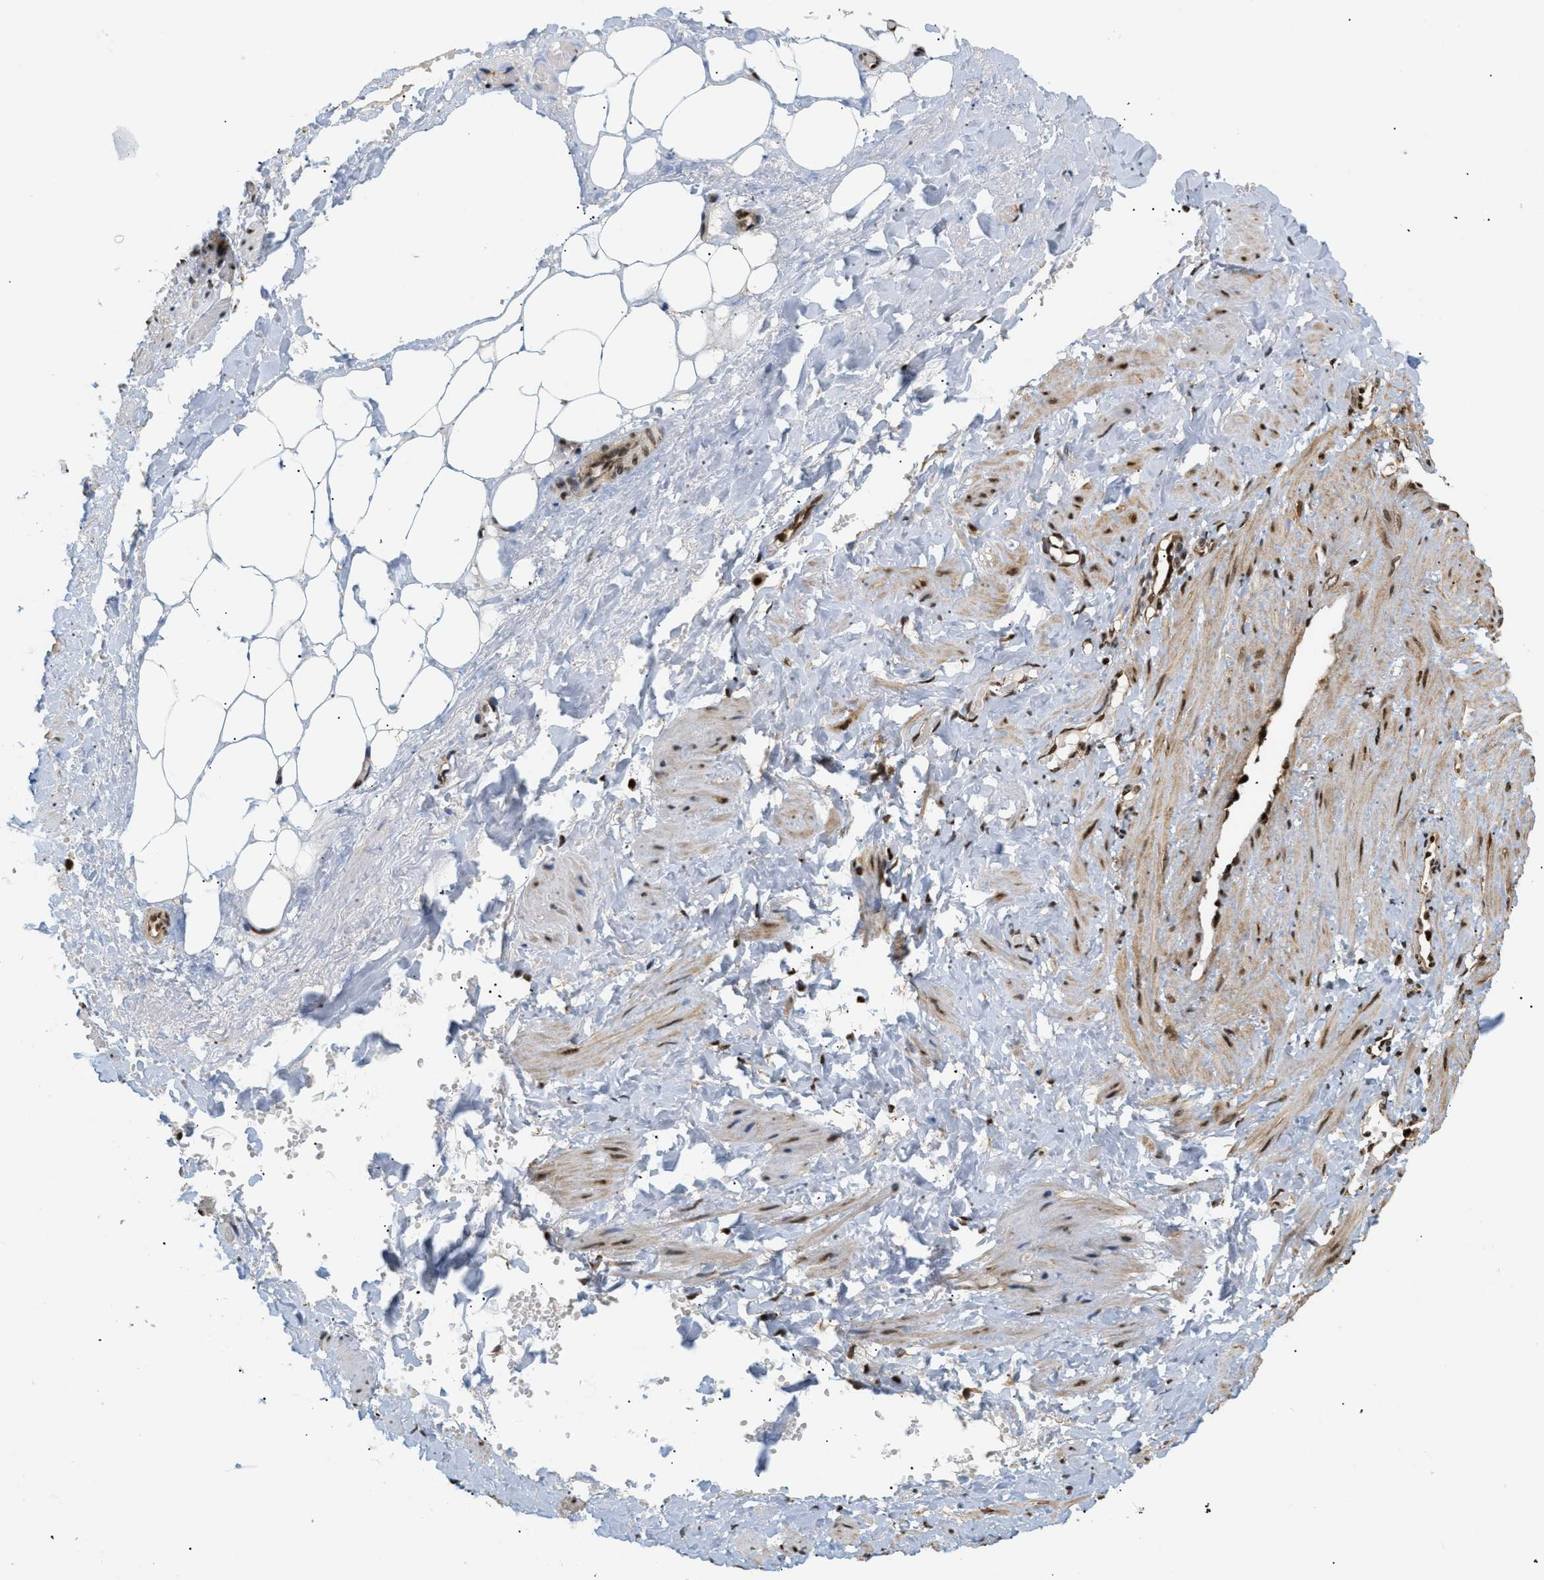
{"staining": {"intensity": "strong", "quantity": ">75%", "location": "cytoplasmic/membranous,nuclear"}, "tissue": "adipose tissue", "cell_type": "Adipocytes", "image_type": "normal", "snomed": [{"axis": "morphology", "description": "Normal tissue, NOS"}, {"axis": "topography", "description": "Soft tissue"}, {"axis": "topography", "description": "Vascular tissue"}], "caption": "The micrograph displays immunohistochemical staining of normal adipose tissue. There is strong cytoplasmic/membranous,nuclear expression is seen in approximately >75% of adipocytes.", "gene": "RBM5", "patient": {"sex": "female", "age": 35}}